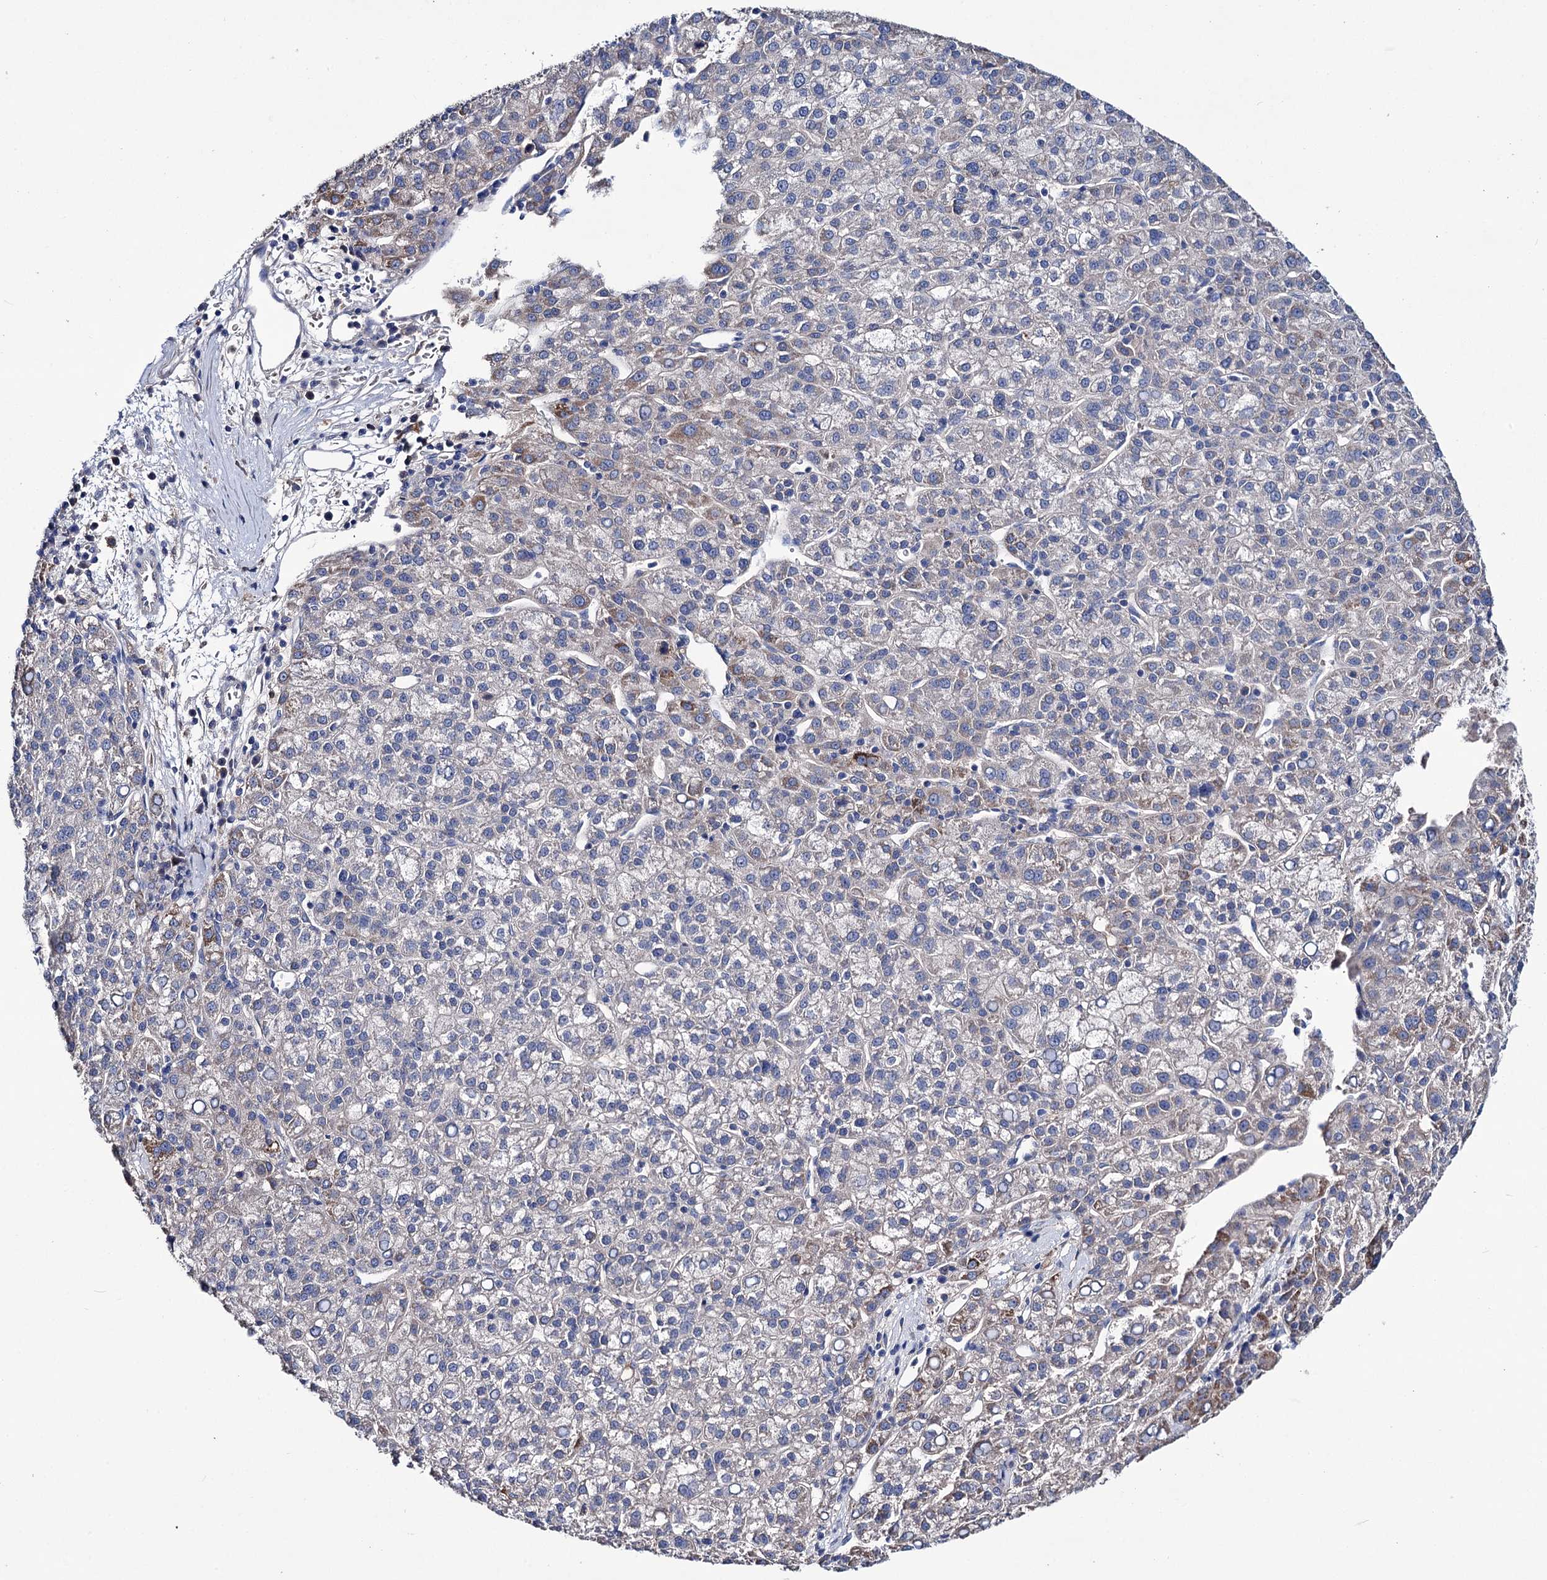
{"staining": {"intensity": "weak", "quantity": "<25%", "location": "cytoplasmic/membranous"}, "tissue": "liver cancer", "cell_type": "Tumor cells", "image_type": "cancer", "snomed": [{"axis": "morphology", "description": "Carcinoma, Hepatocellular, NOS"}, {"axis": "topography", "description": "Liver"}], "caption": "IHC image of neoplastic tissue: hepatocellular carcinoma (liver) stained with DAB displays no significant protein positivity in tumor cells.", "gene": "PPP1R32", "patient": {"sex": "female", "age": 58}}